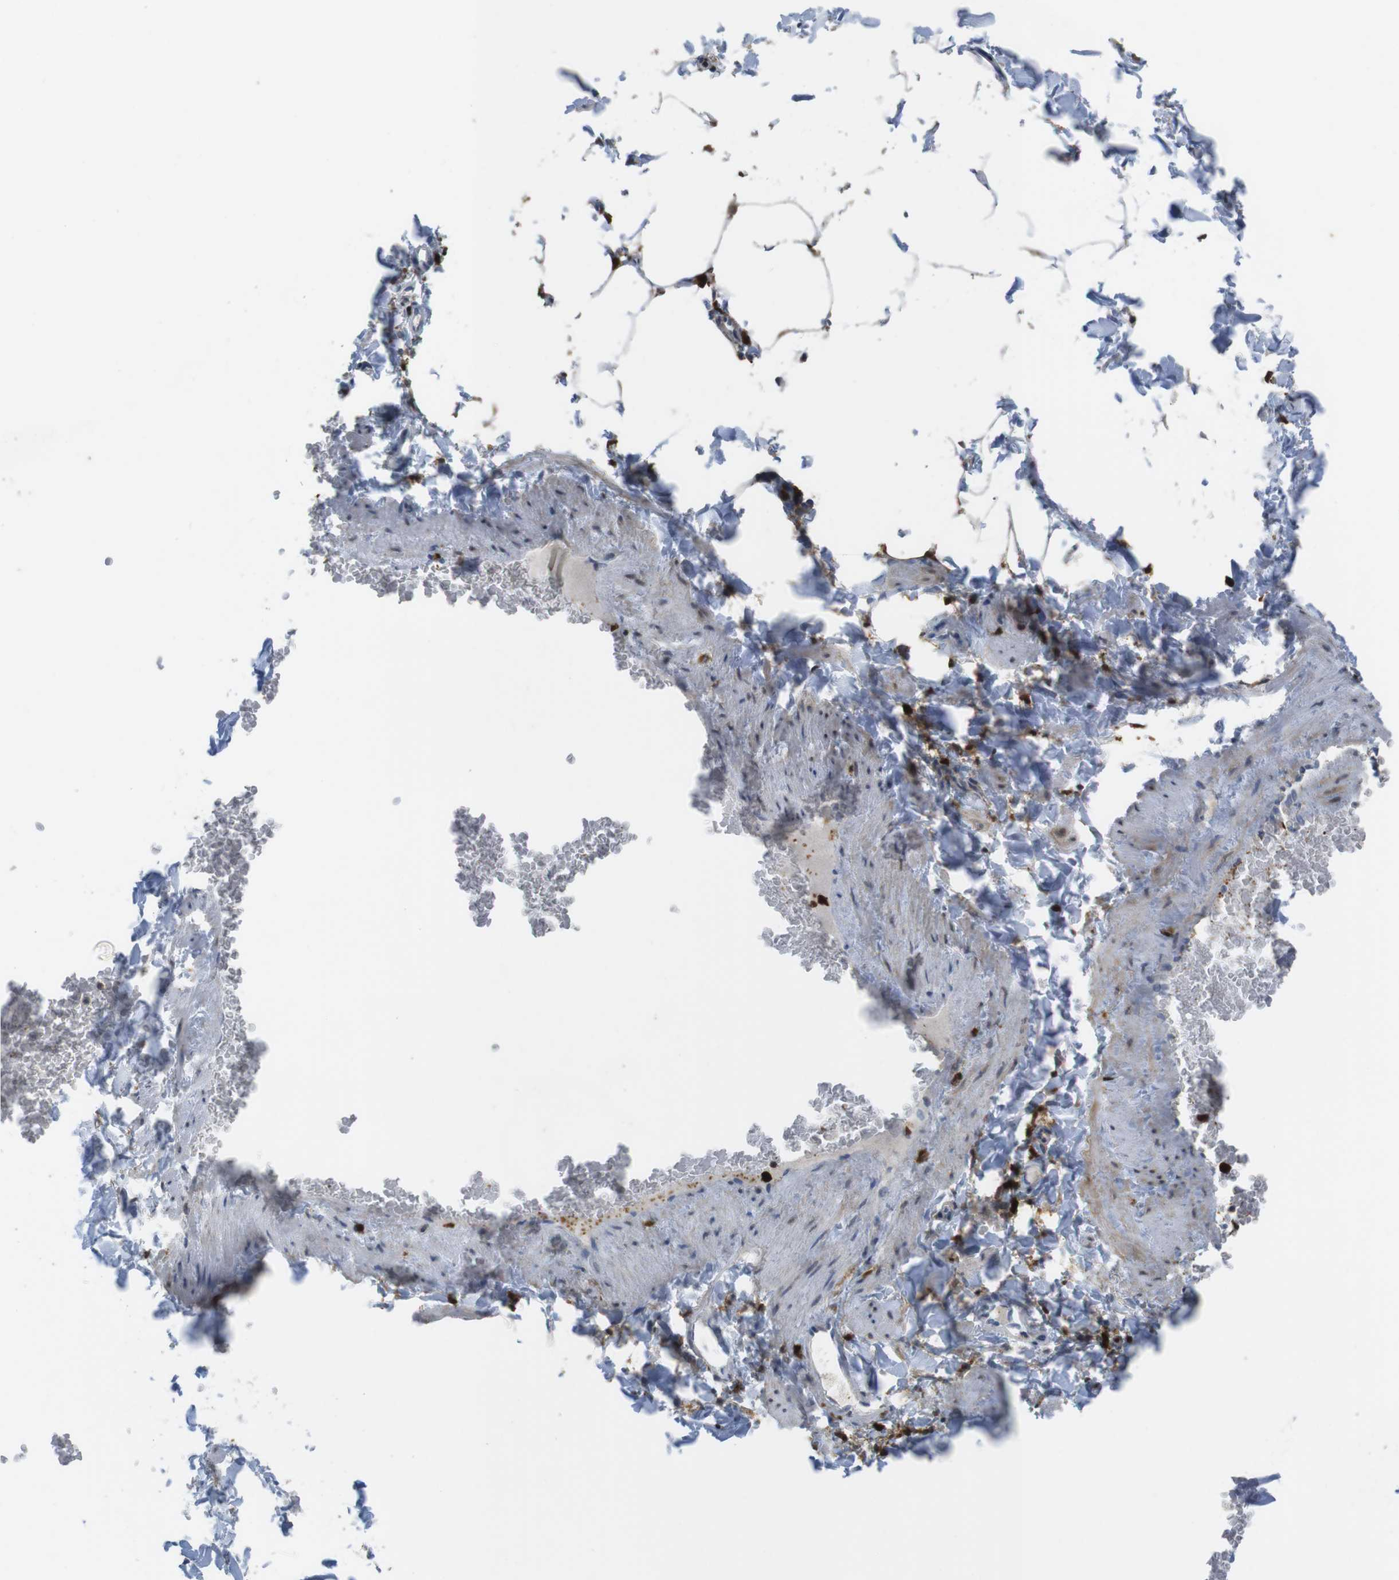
{"staining": {"intensity": "moderate", "quantity": ">75%", "location": "cytoplasmic/membranous"}, "tissue": "adipose tissue", "cell_type": "Adipocytes", "image_type": "normal", "snomed": [{"axis": "morphology", "description": "Normal tissue, NOS"}, {"axis": "topography", "description": "Vascular tissue"}], "caption": "Immunohistochemical staining of benign human adipose tissue exhibits medium levels of moderate cytoplasmic/membranous expression in approximately >75% of adipocytes.", "gene": "PRKCD", "patient": {"sex": "male", "age": 41}}